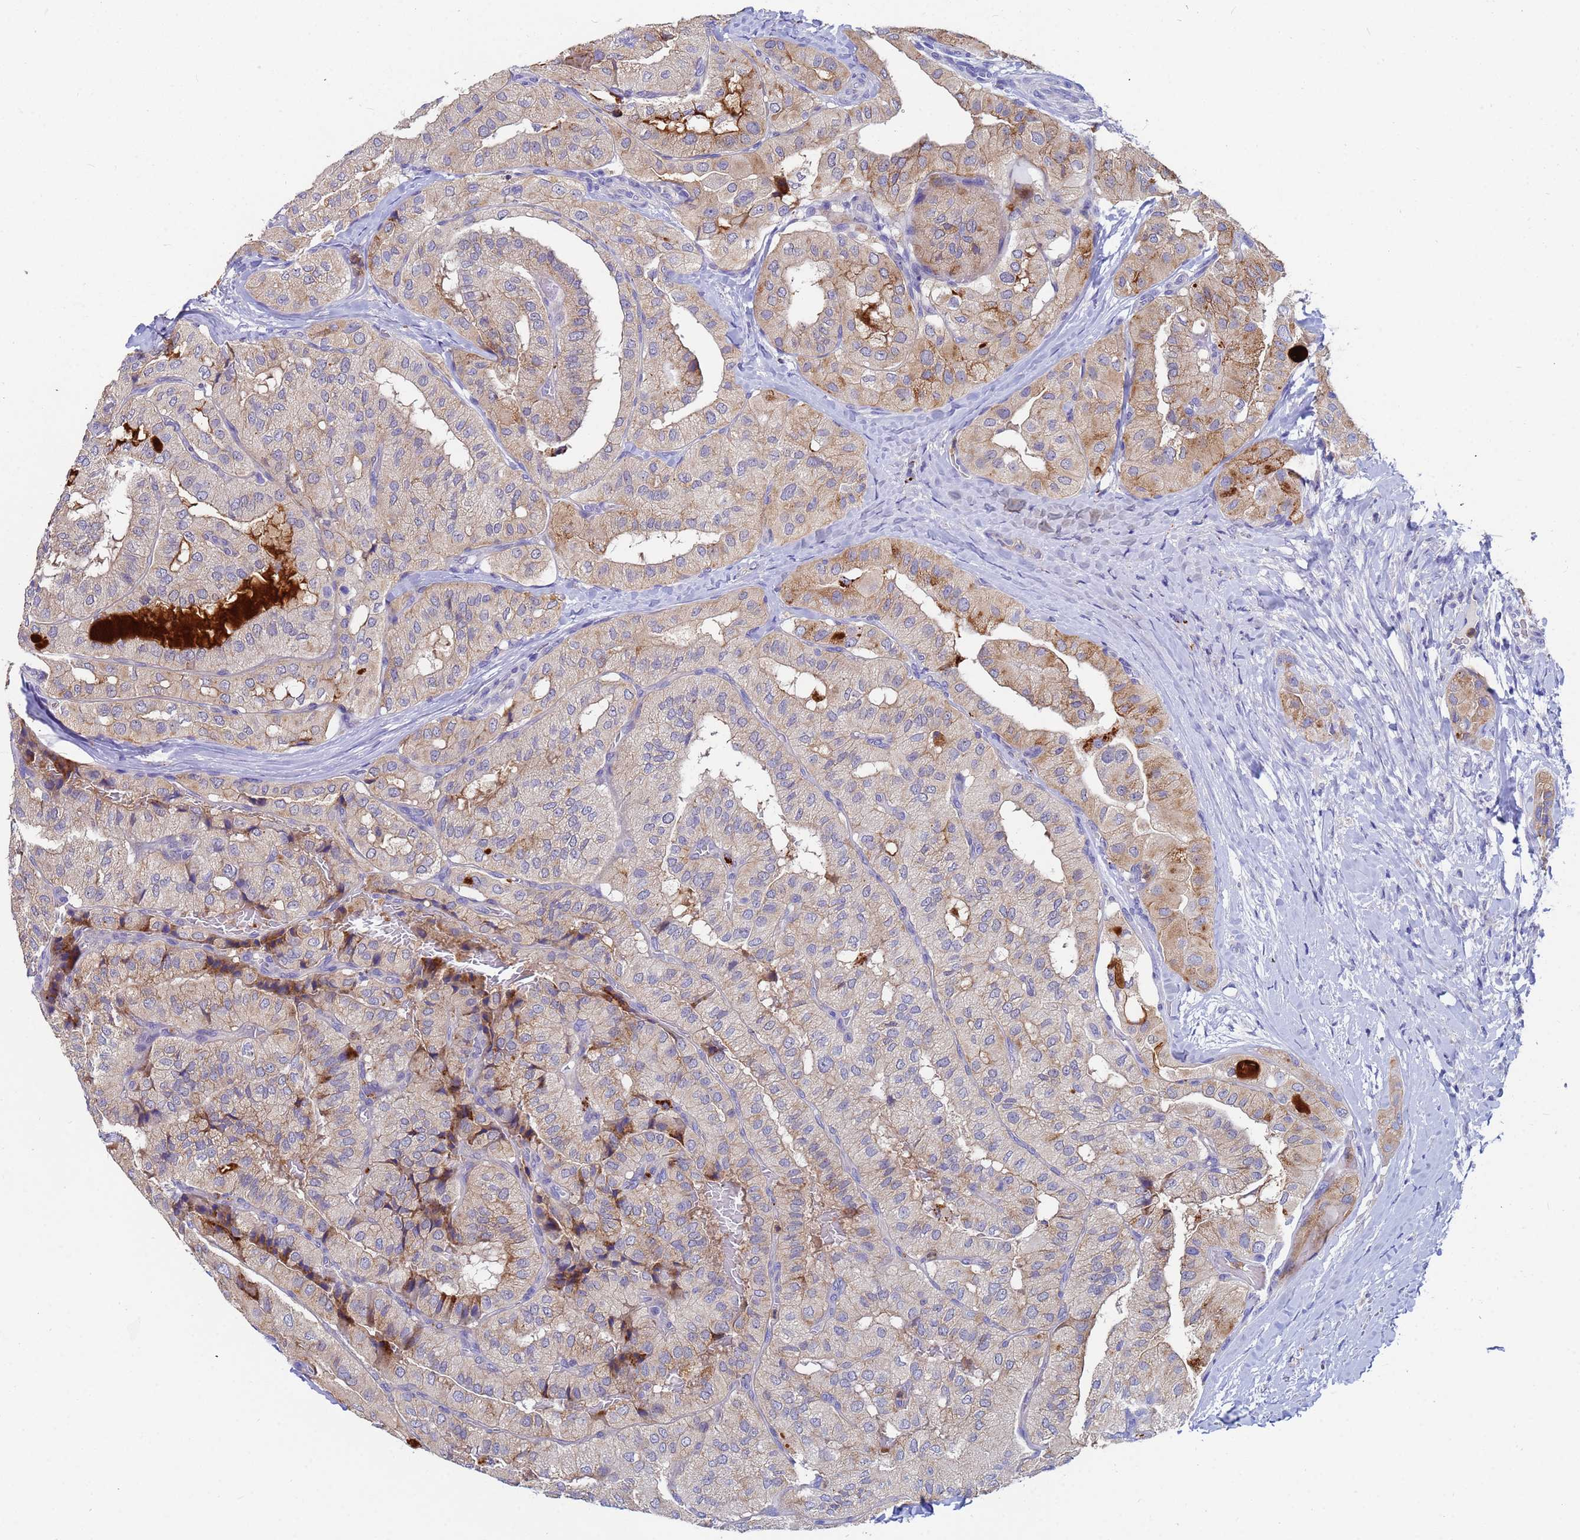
{"staining": {"intensity": "moderate", "quantity": "25%-75%", "location": "cytoplasmic/membranous"}, "tissue": "thyroid cancer", "cell_type": "Tumor cells", "image_type": "cancer", "snomed": [{"axis": "morphology", "description": "Normal tissue, NOS"}, {"axis": "morphology", "description": "Papillary adenocarcinoma, NOS"}, {"axis": "topography", "description": "Thyroid gland"}], "caption": "A brown stain highlights moderate cytoplasmic/membranous positivity of a protein in human thyroid cancer (papillary adenocarcinoma) tumor cells.", "gene": "TTLL11", "patient": {"sex": "female", "age": 59}}